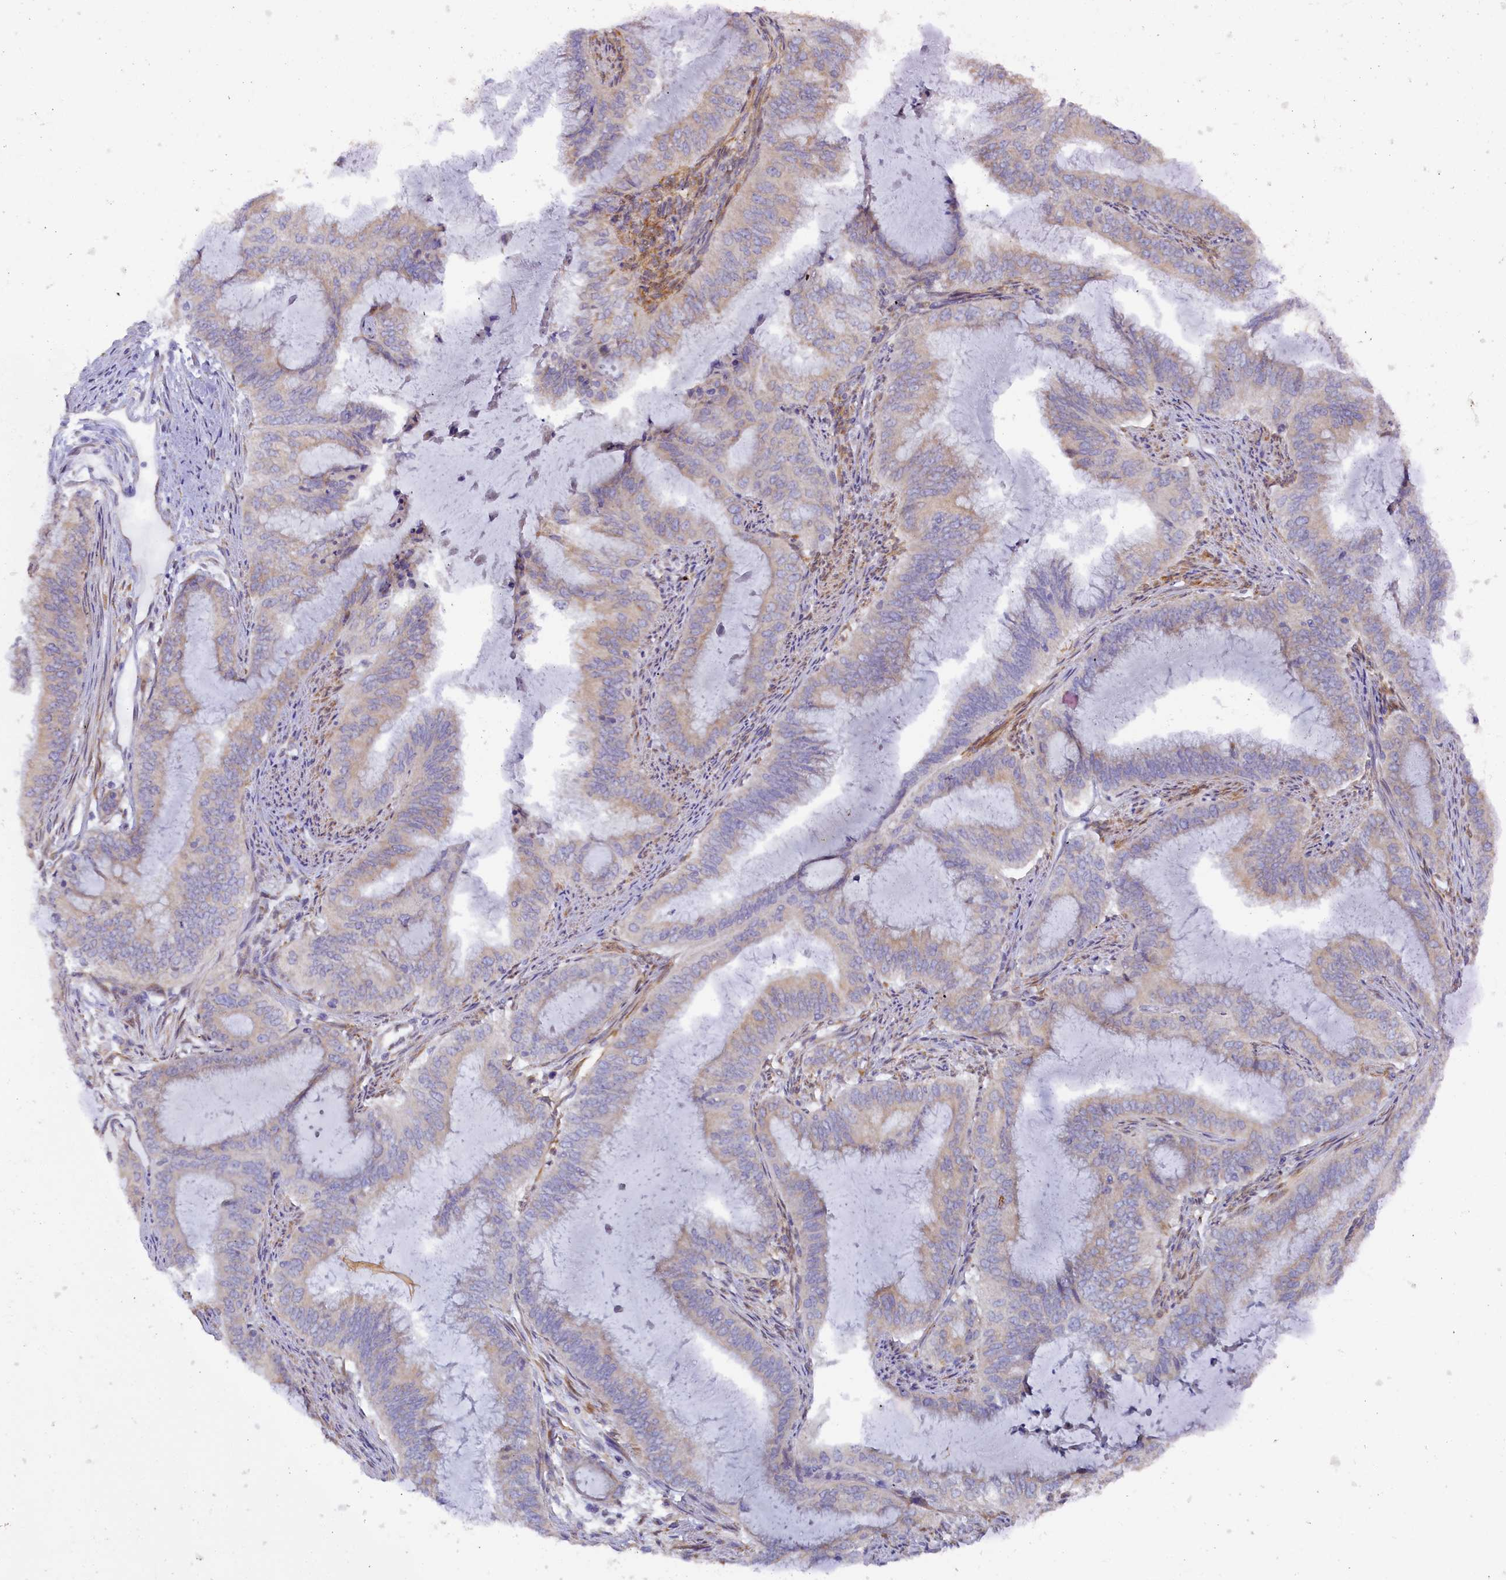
{"staining": {"intensity": "weak", "quantity": "25%-75%", "location": "cytoplasmic/membranous"}, "tissue": "endometrial cancer", "cell_type": "Tumor cells", "image_type": "cancer", "snomed": [{"axis": "morphology", "description": "Adenocarcinoma, NOS"}, {"axis": "topography", "description": "Endometrium"}], "caption": "Endometrial cancer stained with immunohistochemistry demonstrates weak cytoplasmic/membranous expression in approximately 25%-75% of tumor cells.", "gene": "POGLUT3", "patient": {"sex": "female", "age": 51}}